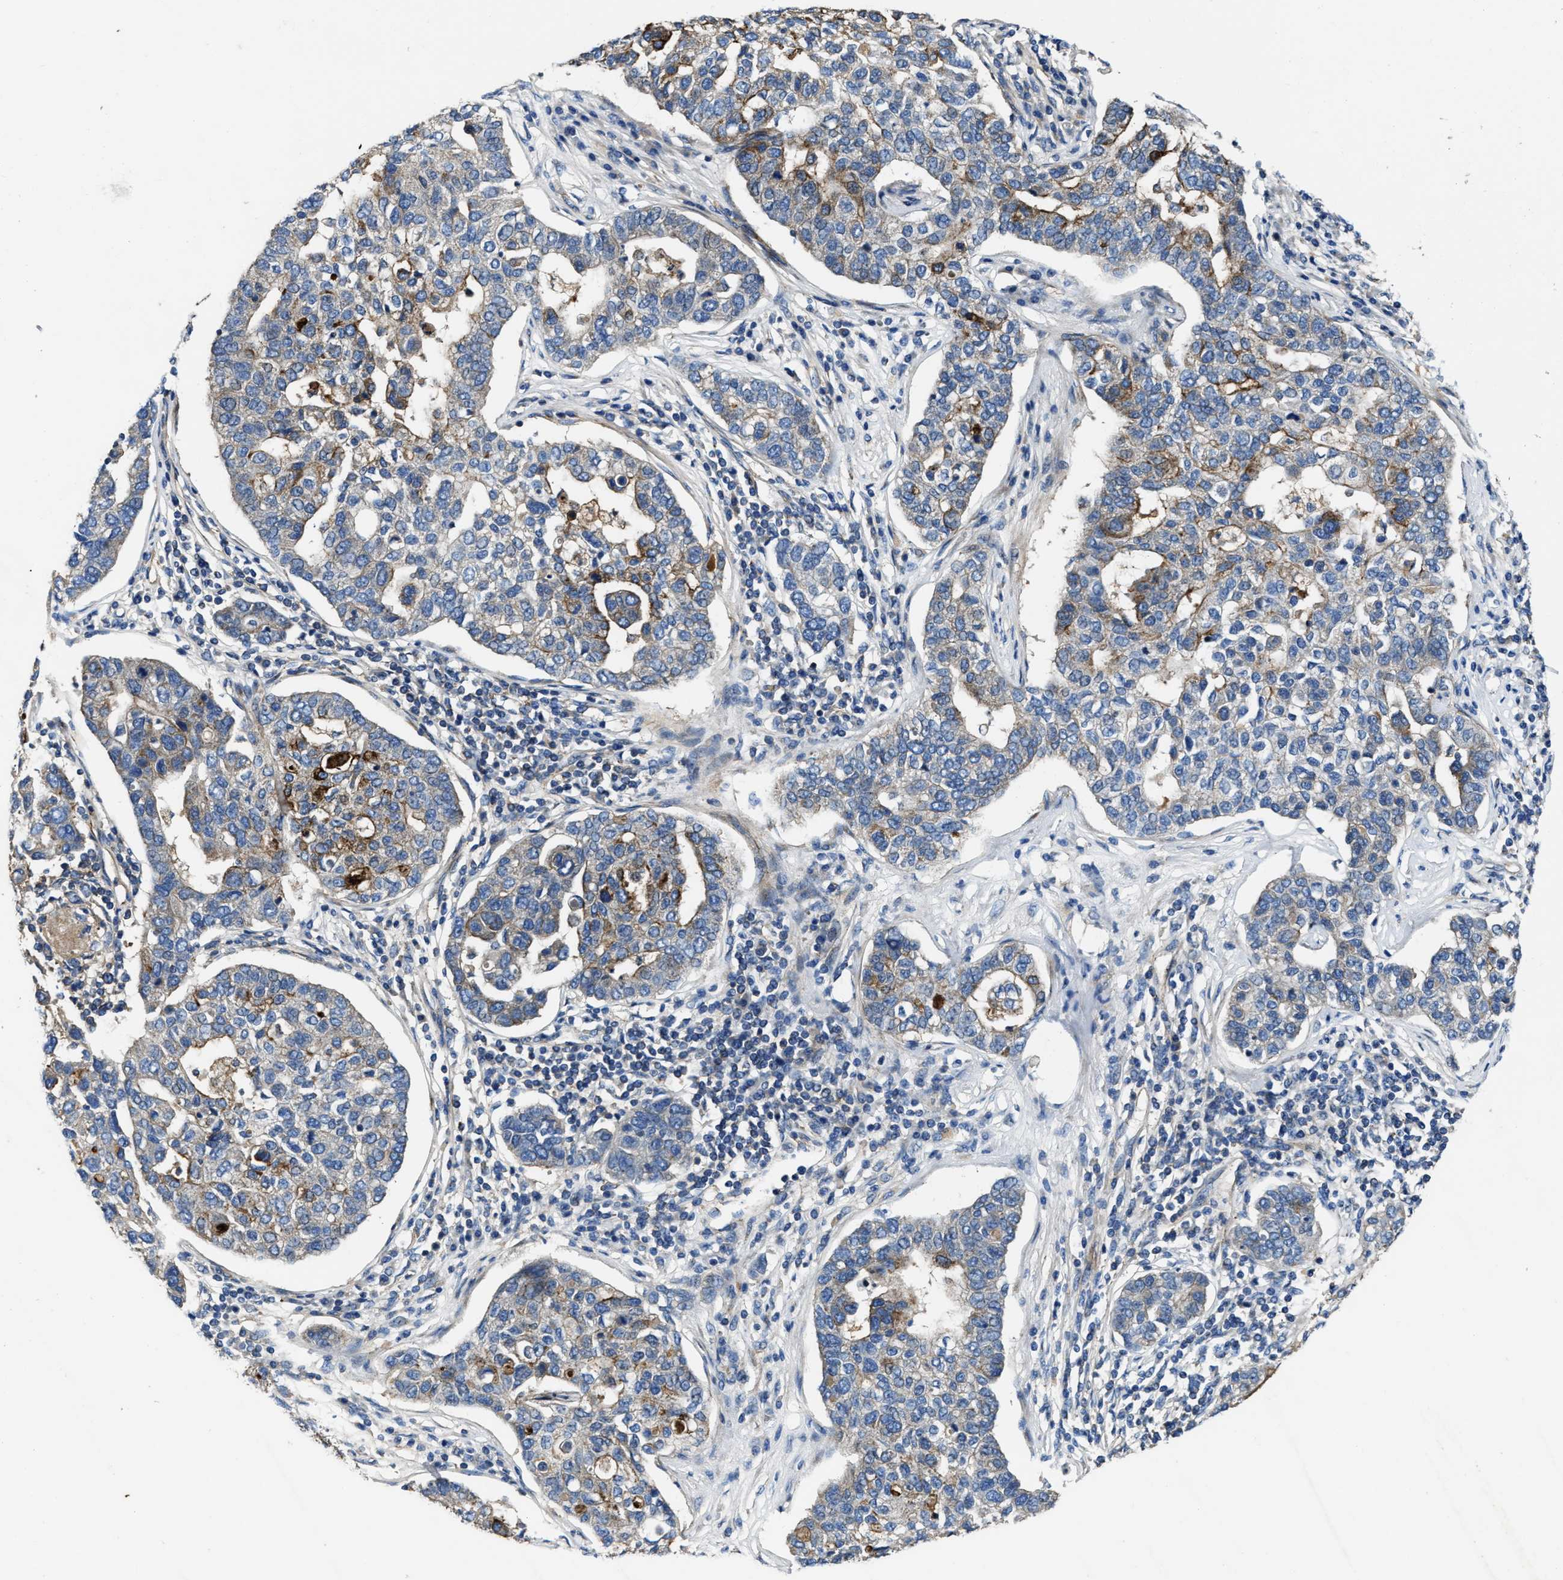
{"staining": {"intensity": "moderate", "quantity": "<25%", "location": "cytoplasmic/membranous"}, "tissue": "pancreatic cancer", "cell_type": "Tumor cells", "image_type": "cancer", "snomed": [{"axis": "morphology", "description": "Adenocarcinoma, NOS"}, {"axis": "topography", "description": "Pancreas"}], "caption": "Immunohistochemical staining of adenocarcinoma (pancreatic) exhibits low levels of moderate cytoplasmic/membranous protein positivity in about <25% of tumor cells.", "gene": "PTAR1", "patient": {"sex": "female", "age": 61}}